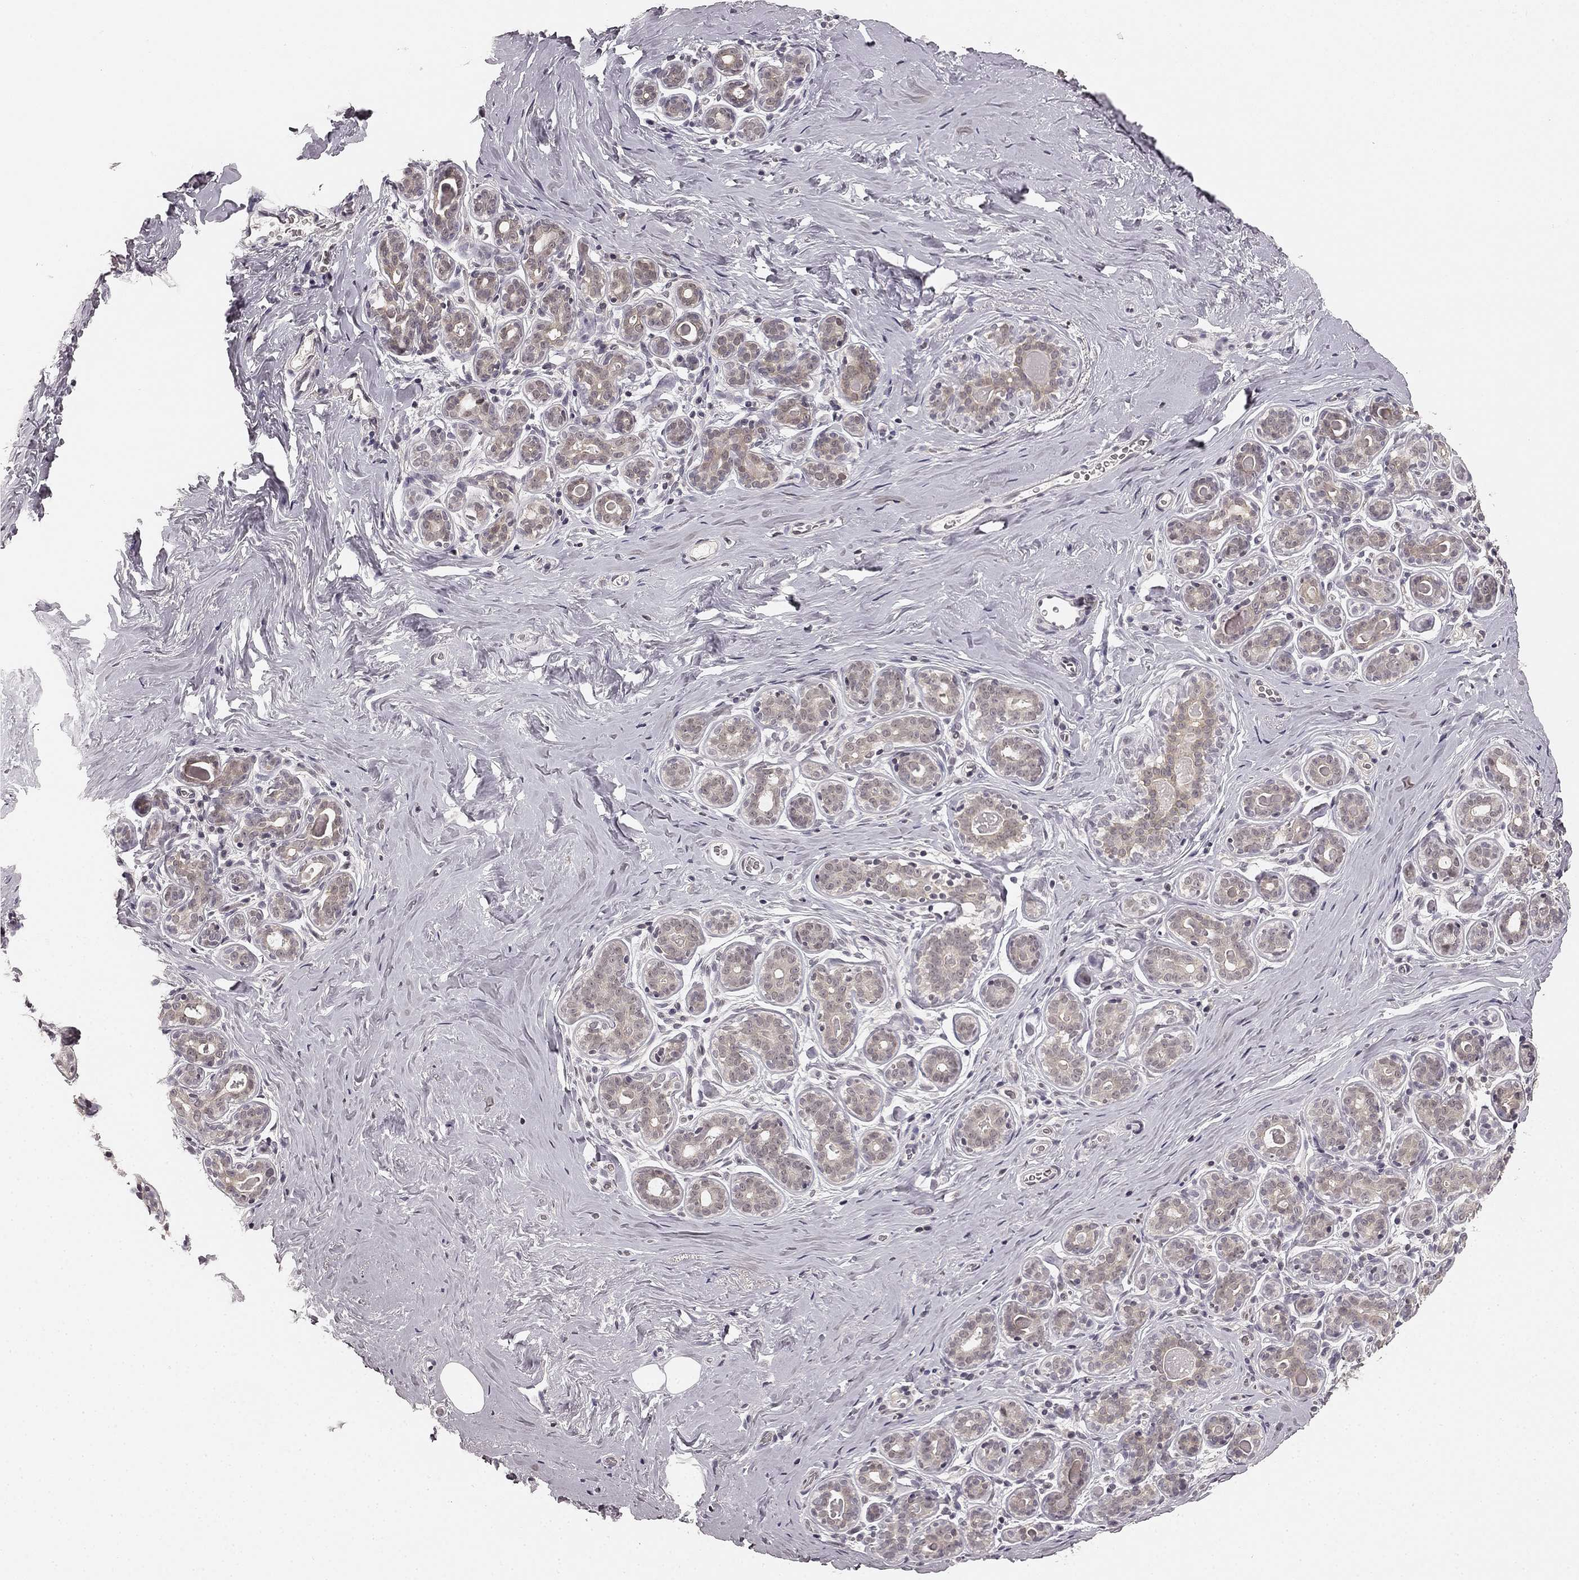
{"staining": {"intensity": "negative", "quantity": "none", "location": "none"}, "tissue": "breast", "cell_type": "Adipocytes", "image_type": "normal", "snomed": [{"axis": "morphology", "description": "Normal tissue, NOS"}, {"axis": "topography", "description": "Skin"}, {"axis": "topography", "description": "Breast"}], "caption": "There is no significant expression in adipocytes of breast. Brightfield microscopy of immunohistochemistry stained with DAB (brown) and hematoxylin (blue), captured at high magnification.", "gene": "HCN4", "patient": {"sex": "female", "age": 43}}